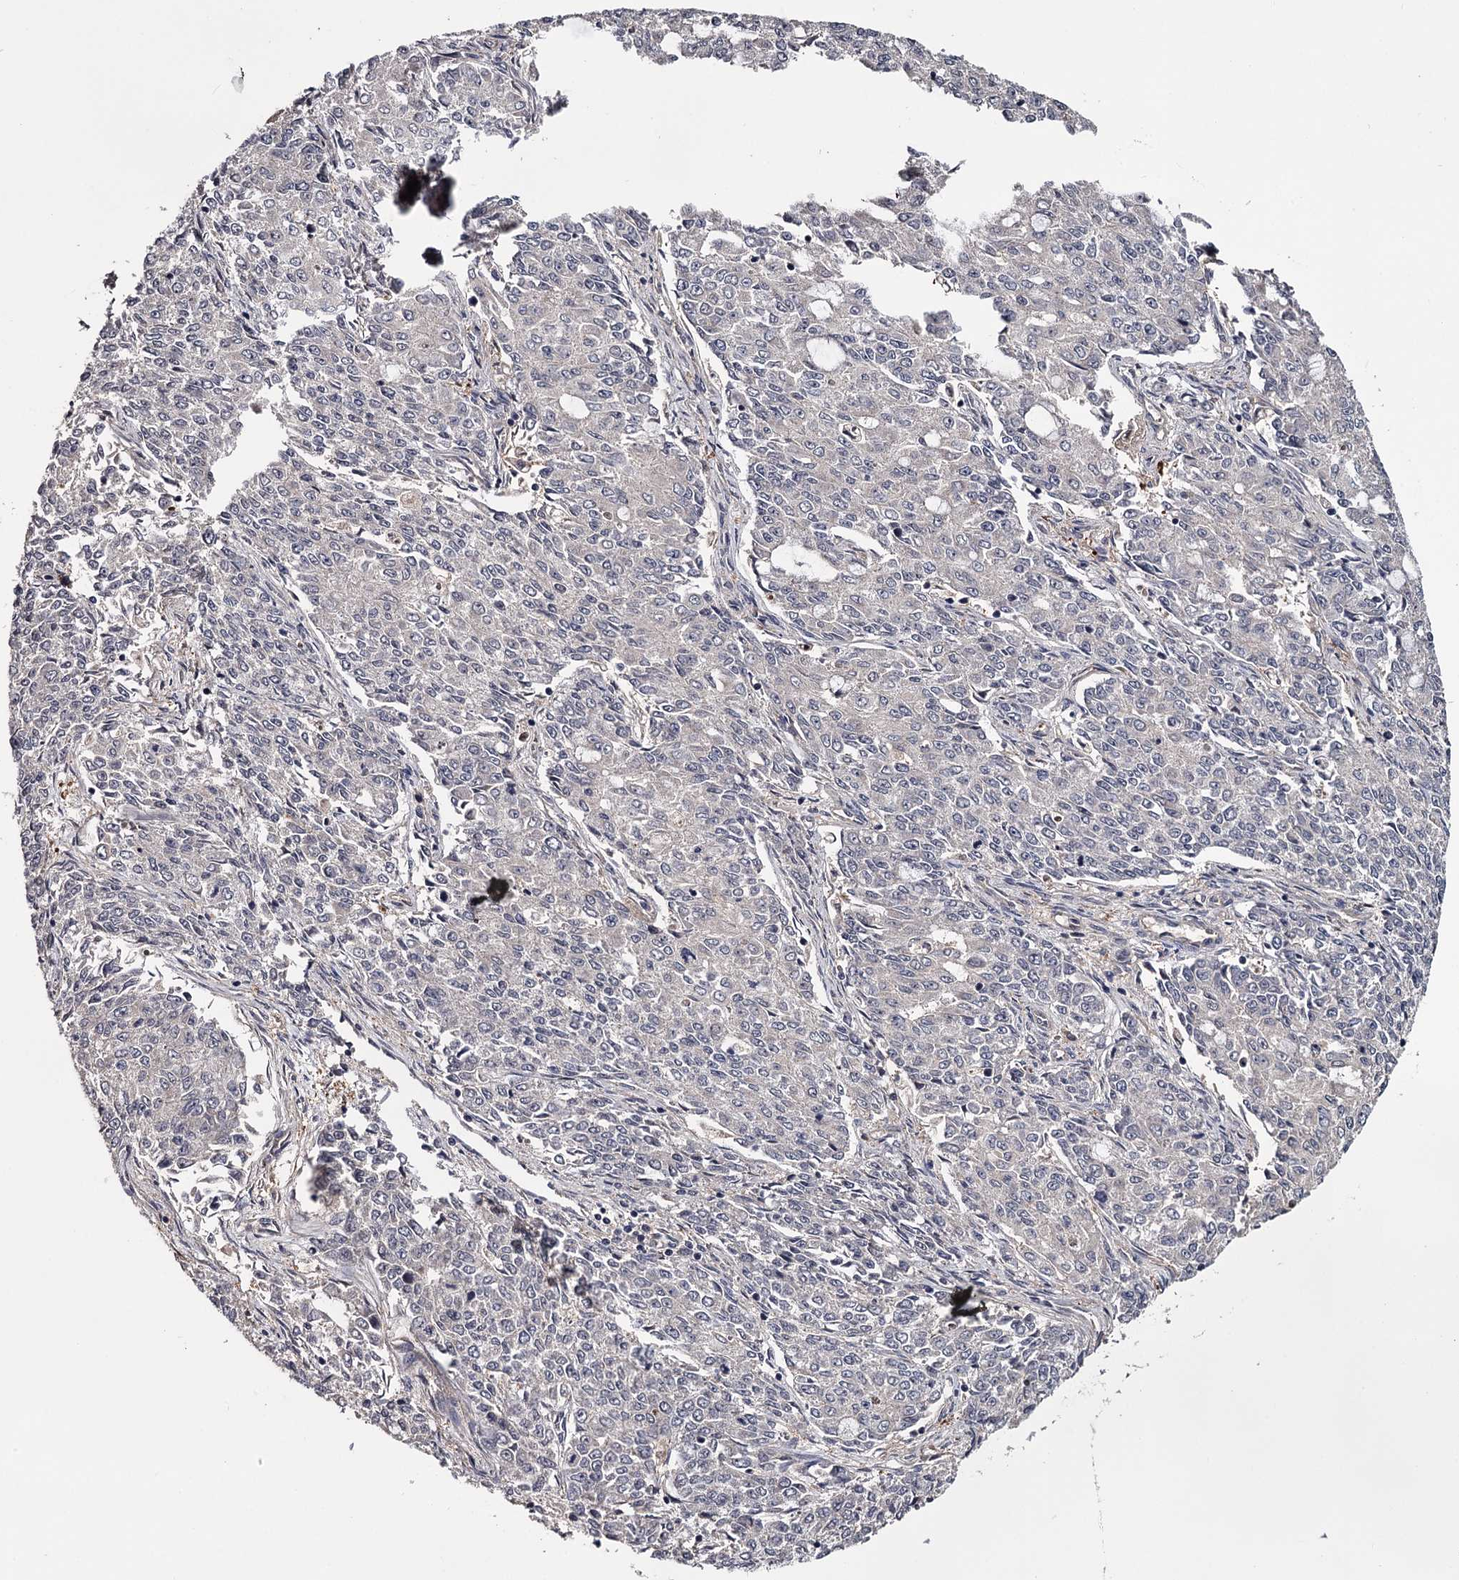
{"staining": {"intensity": "negative", "quantity": "none", "location": "none"}, "tissue": "endometrial cancer", "cell_type": "Tumor cells", "image_type": "cancer", "snomed": [{"axis": "morphology", "description": "Adenocarcinoma, NOS"}, {"axis": "topography", "description": "Endometrium"}], "caption": "This is an immunohistochemistry (IHC) photomicrograph of endometrial adenocarcinoma. There is no staining in tumor cells.", "gene": "GSTO1", "patient": {"sex": "female", "age": 50}}